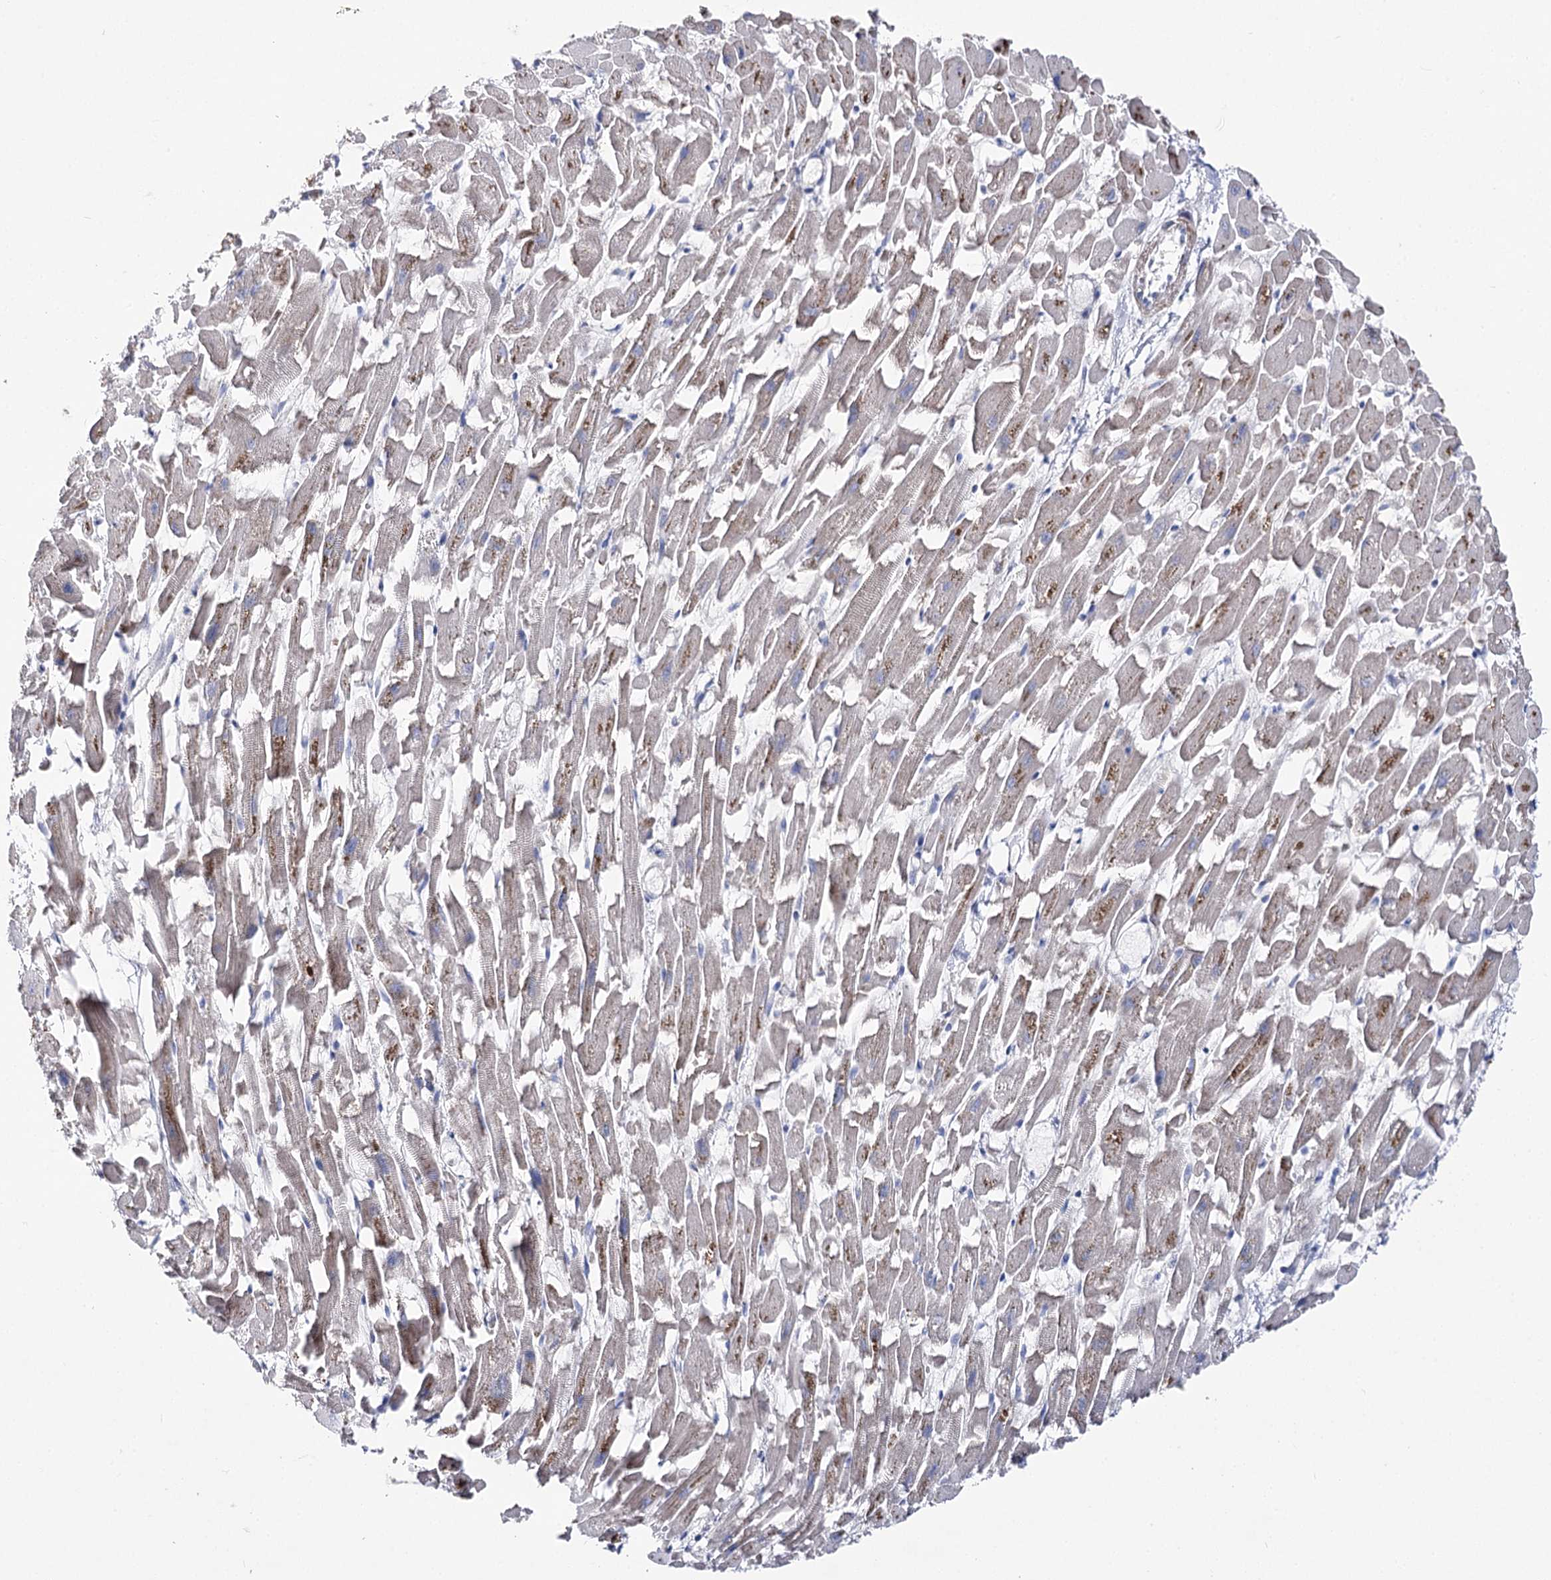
{"staining": {"intensity": "moderate", "quantity": "<25%", "location": "cytoplasmic/membranous"}, "tissue": "heart muscle", "cell_type": "Cardiomyocytes", "image_type": "normal", "snomed": [{"axis": "morphology", "description": "Normal tissue, NOS"}, {"axis": "topography", "description": "Heart"}], "caption": "This is a micrograph of immunohistochemistry (IHC) staining of normal heart muscle, which shows moderate positivity in the cytoplasmic/membranous of cardiomyocytes.", "gene": "NRAP", "patient": {"sex": "female", "age": 64}}